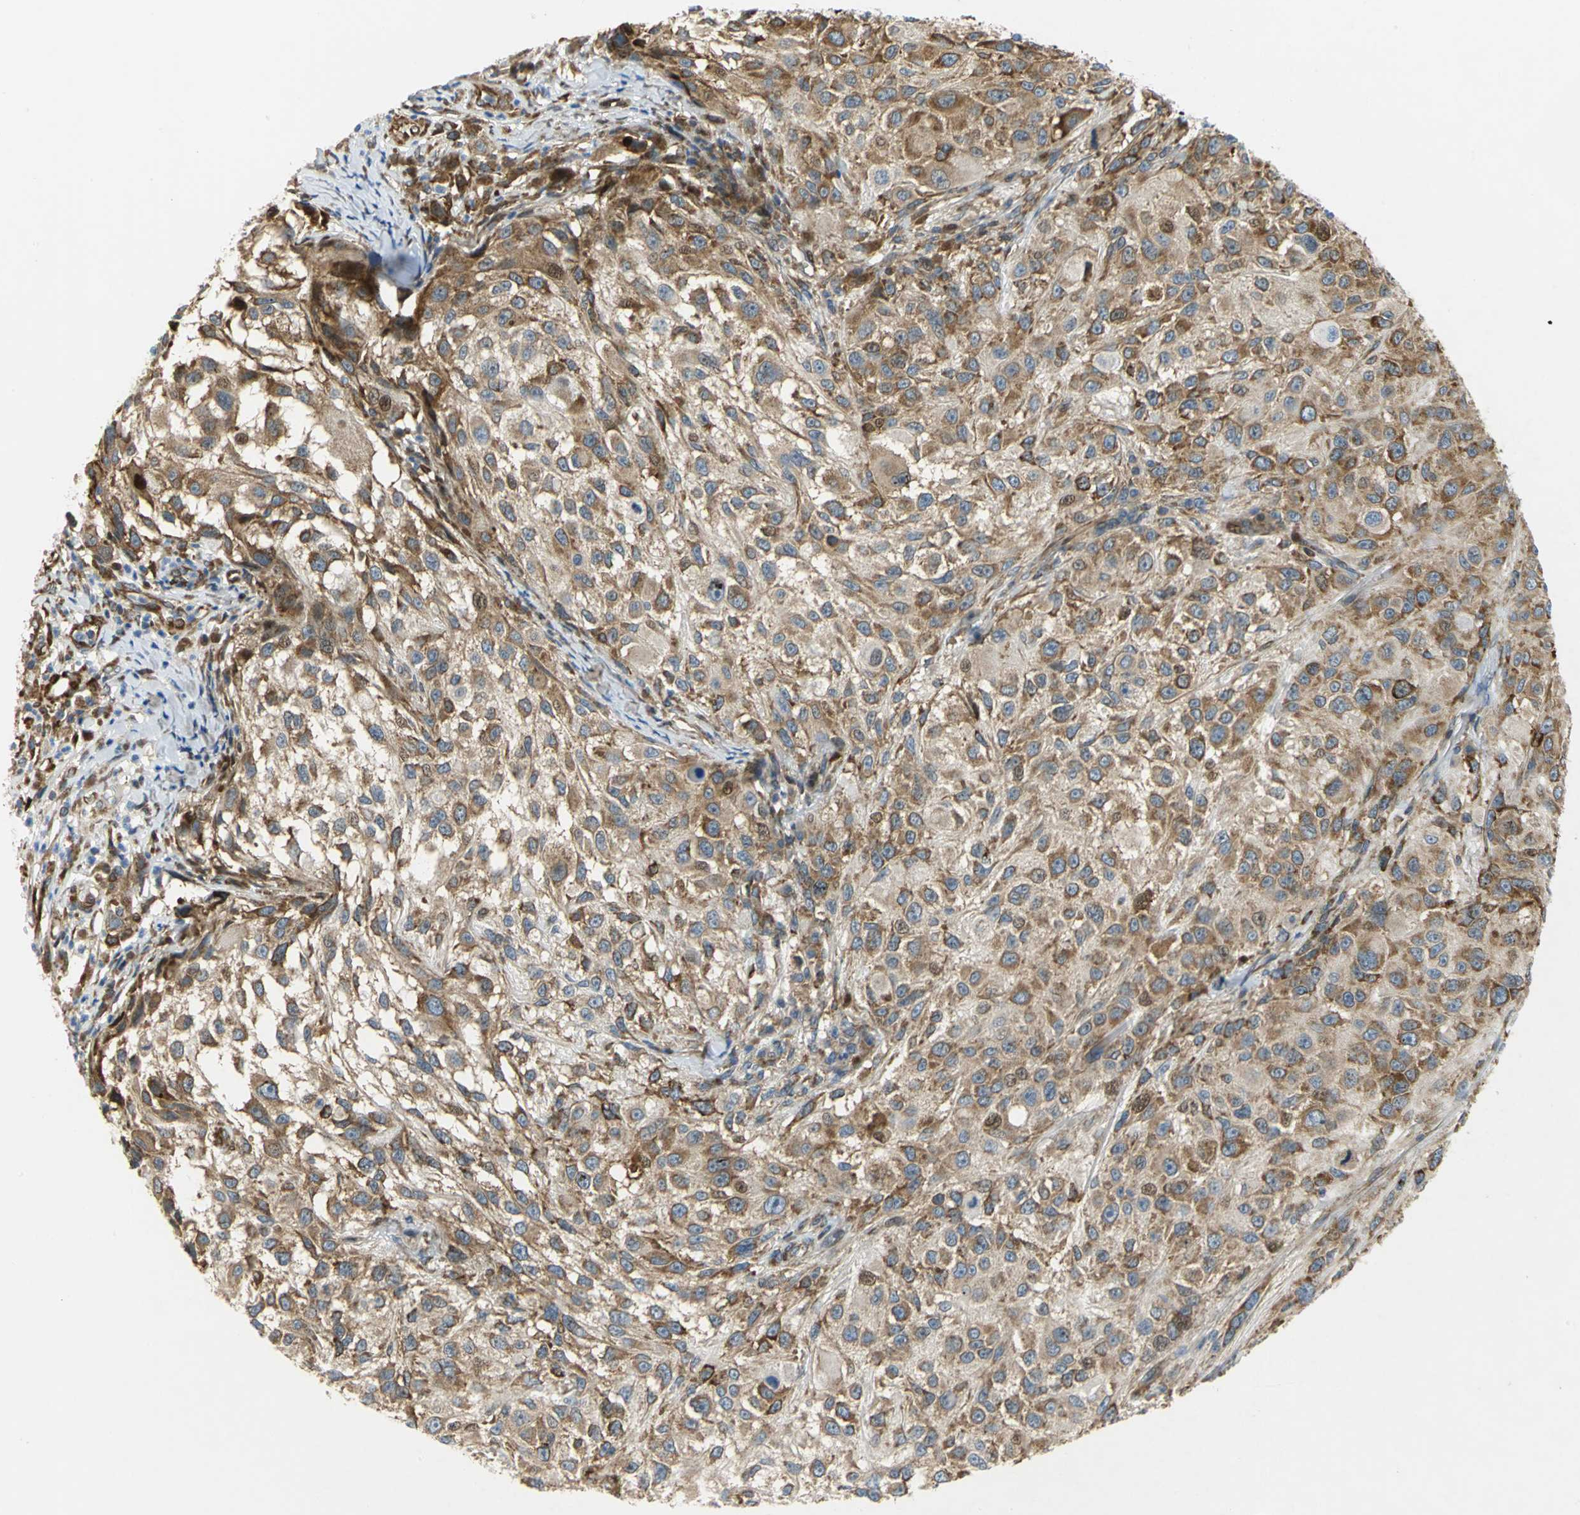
{"staining": {"intensity": "moderate", "quantity": ">75%", "location": "cytoplasmic/membranous"}, "tissue": "melanoma", "cell_type": "Tumor cells", "image_type": "cancer", "snomed": [{"axis": "morphology", "description": "Necrosis, NOS"}, {"axis": "morphology", "description": "Malignant melanoma, NOS"}, {"axis": "topography", "description": "Skin"}], "caption": "Malignant melanoma stained with DAB (3,3'-diaminobenzidine) IHC demonstrates medium levels of moderate cytoplasmic/membranous staining in approximately >75% of tumor cells.", "gene": "YBX1", "patient": {"sex": "female", "age": 87}}